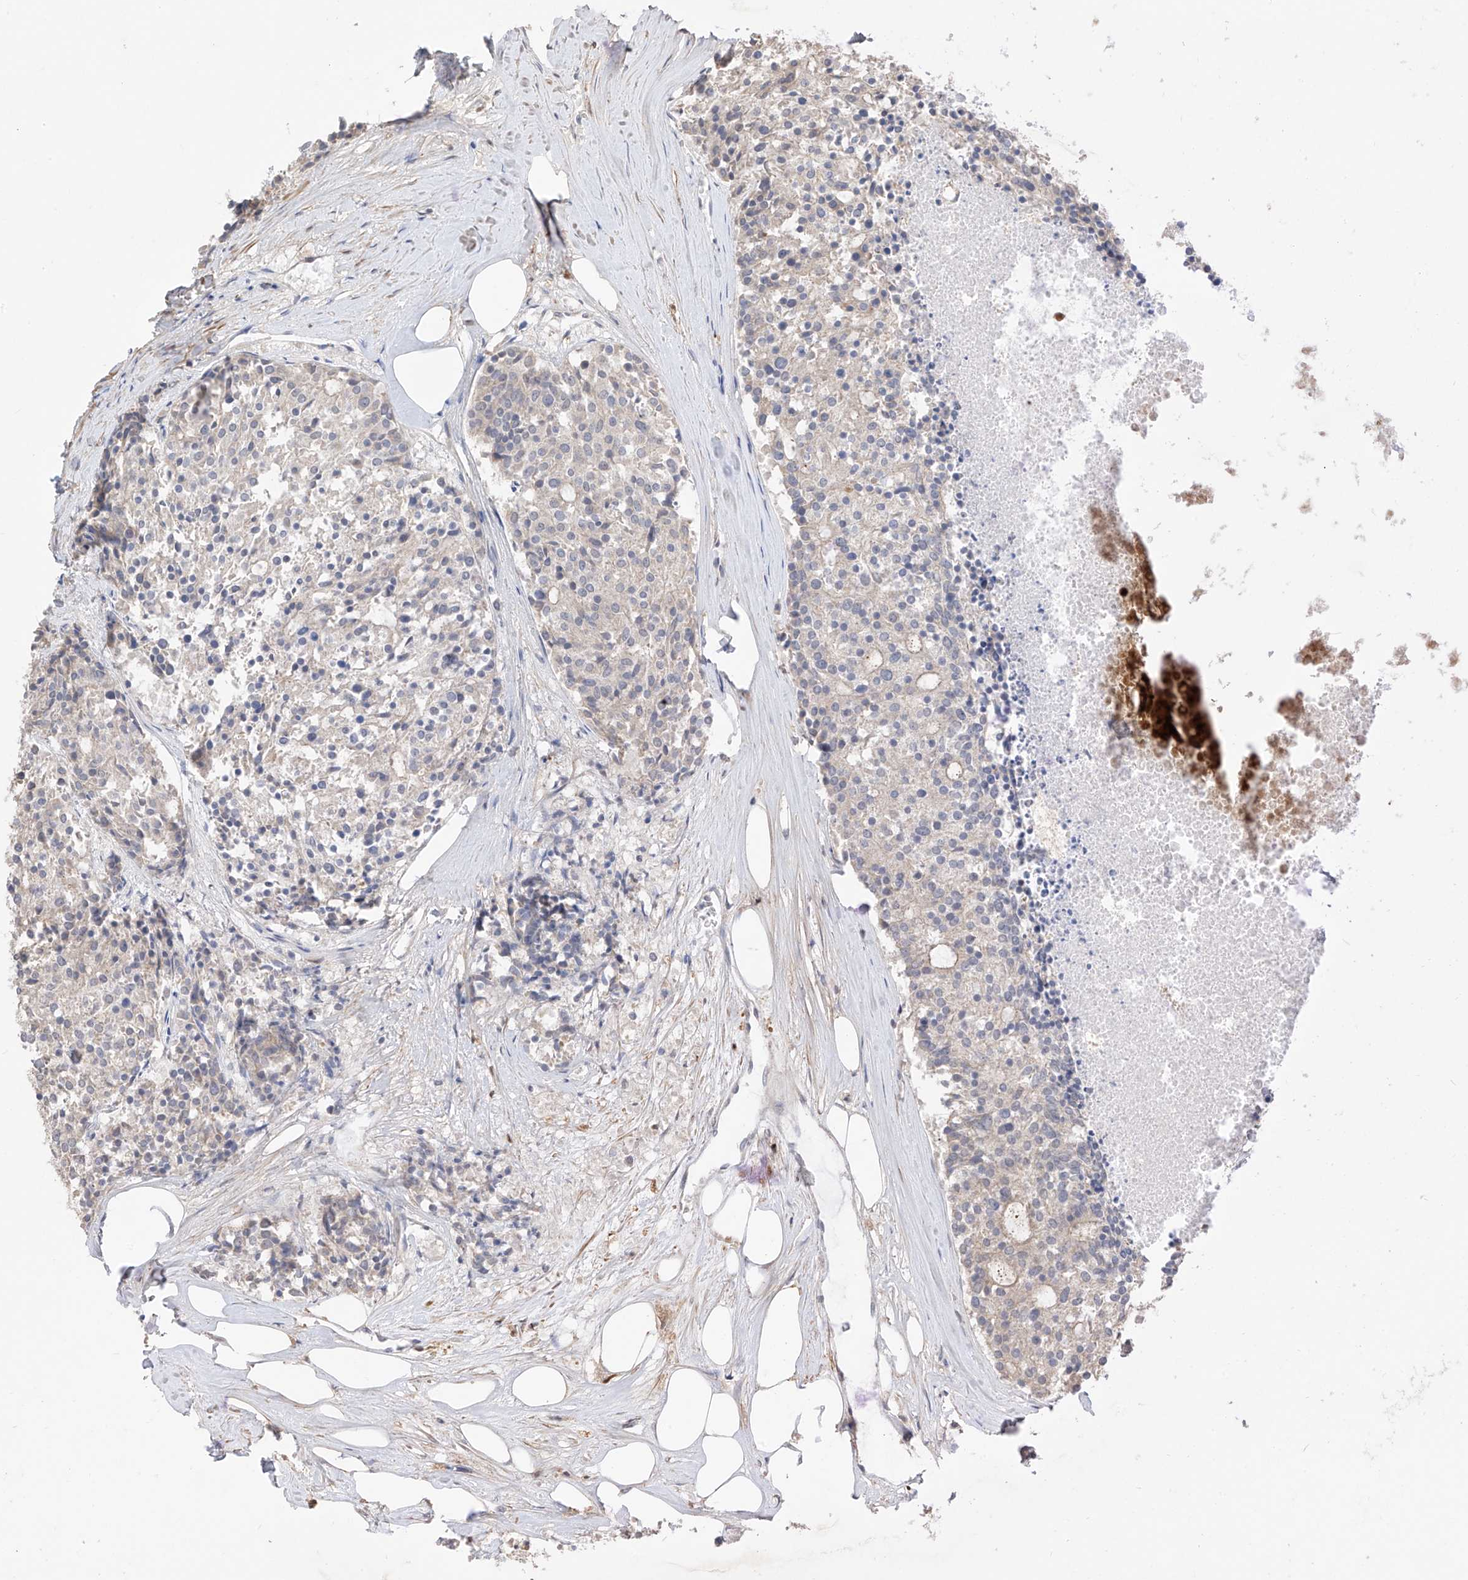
{"staining": {"intensity": "negative", "quantity": "none", "location": "none"}, "tissue": "carcinoid", "cell_type": "Tumor cells", "image_type": "cancer", "snomed": [{"axis": "morphology", "description": "Carcinoid, malignant, NOS"}, {"axis": "topography", "description": "Pancreas"}], "caption": "The immunohistochemistry (IHC) micrograph has no significant positivity in tumor cells of carcinoid (malignant) tissue. The staining is performed using DAB brown chromogen with nuclei counter-stained in using hematoxylin.", "gene": "LATS1", "patient": {"sex": "female", "age": 54}}